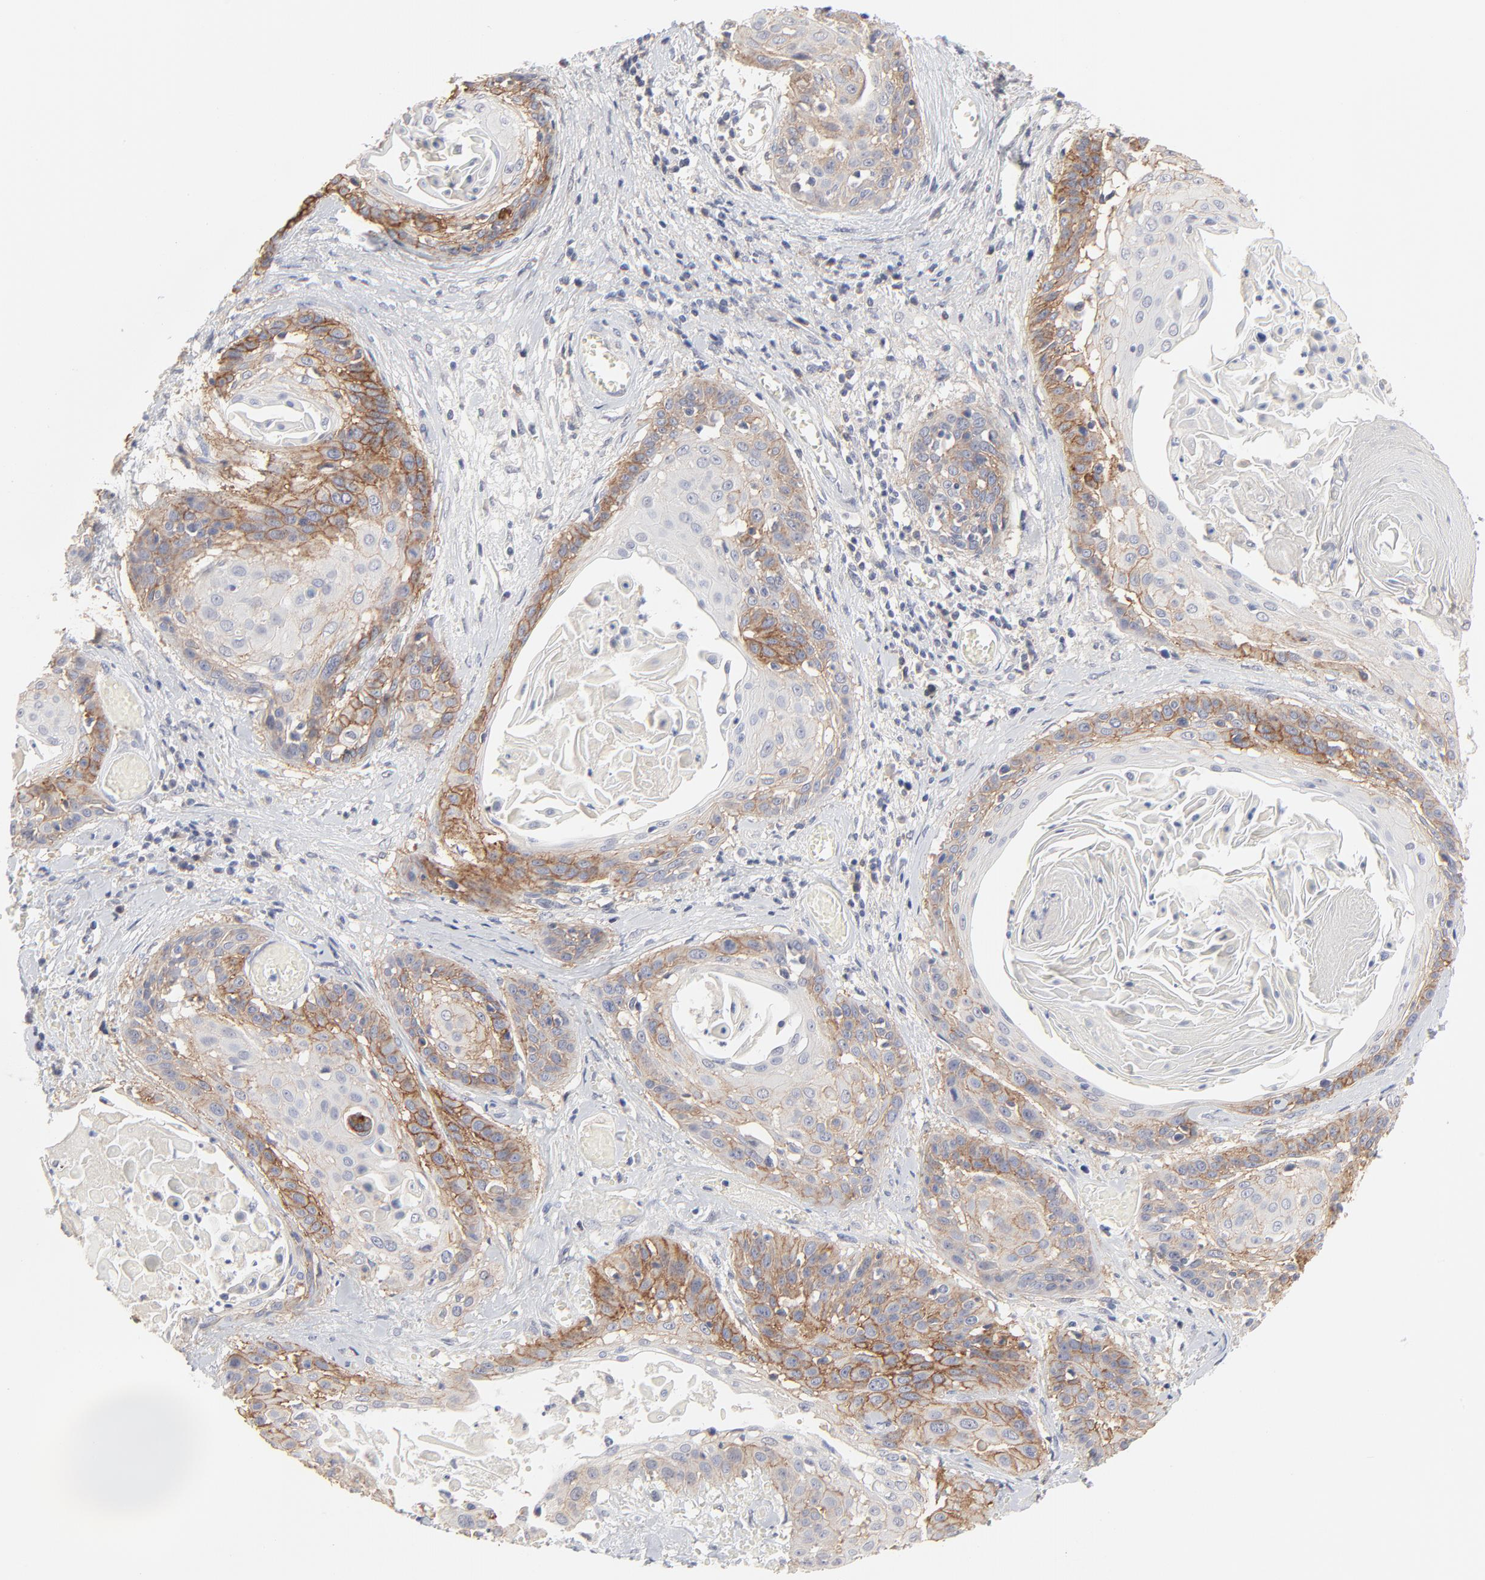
{"staining": {"intensity": "moderate", "quantity": "25%-75%", "location": "cytoplasmic/membranous"}, "tissue": "cervical cancer", "cell_type": "Tumor cells", "image_type": "cancer", "snomed": [{"axis": "morphology", "description": "Squamous cell carcinoma, NOS"}, {"axis": "topography", "description": "Cervix"}], "caption": "Protein staining exhibits moderate cytoplasmic/membranous expression in approximately 25%-75% of tumor cells in cervical cancer (squamous cell carcinoma).", "gene": "SLC16A1", "patient": {"sex": "female", "age": 57}}